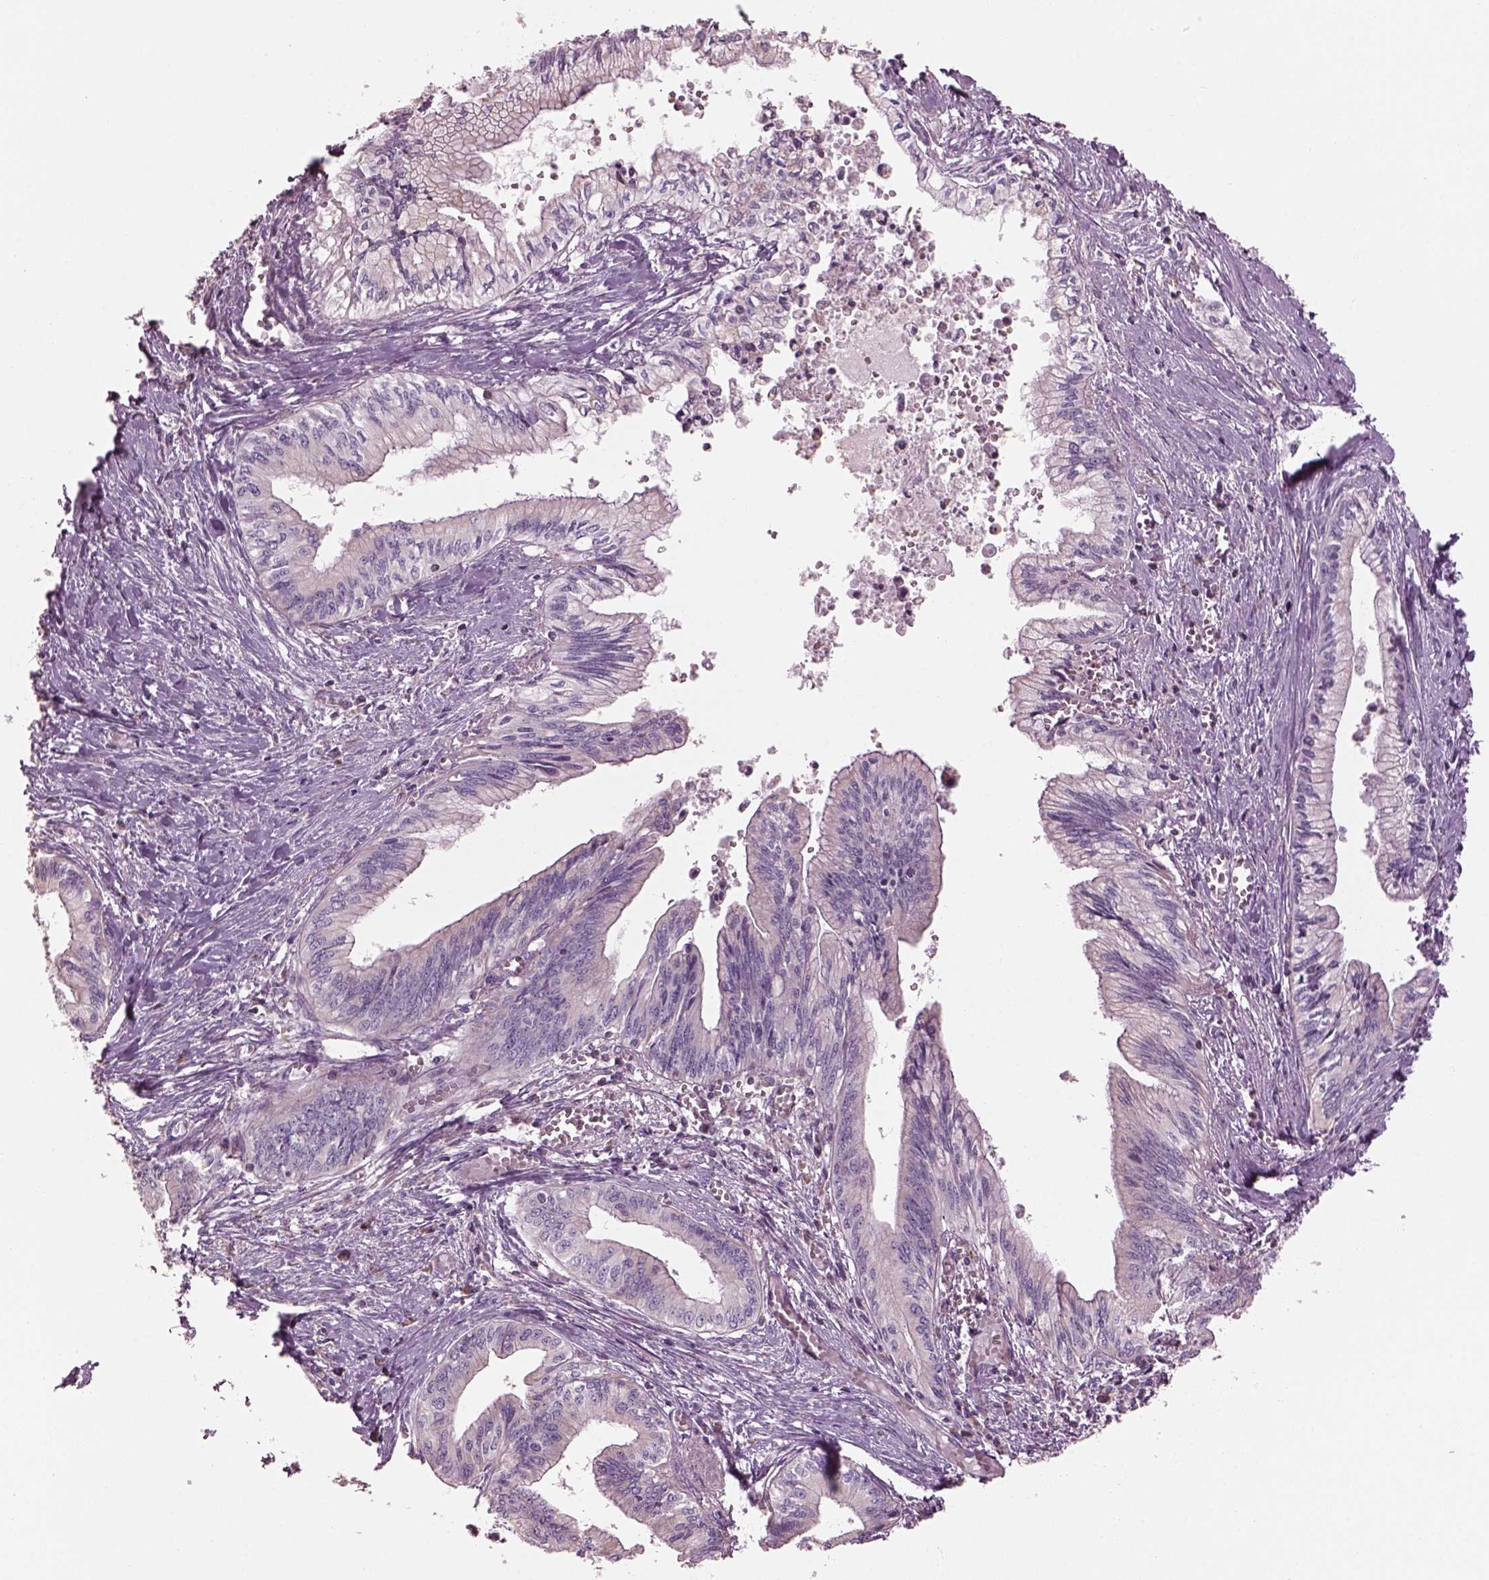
{"staining": {"intensity": "negative", "quantity": "none", "location": "none"}, "tissue": "pancreatic cancer", "cell_type": "Tumor cells", "image_type": "cancer", "snomed": [{"axis": "morphology", "description": "Adenocarcinoma, NOS"}, {"axis": "topography", "description": "Pancreas"}], "caption": "Pancreatic cancer was stained to show a protein in brown. There is no significant staining in tumor cells.", "gene": "SPATA7", "patient": {"sex": "female", "age": 61}}